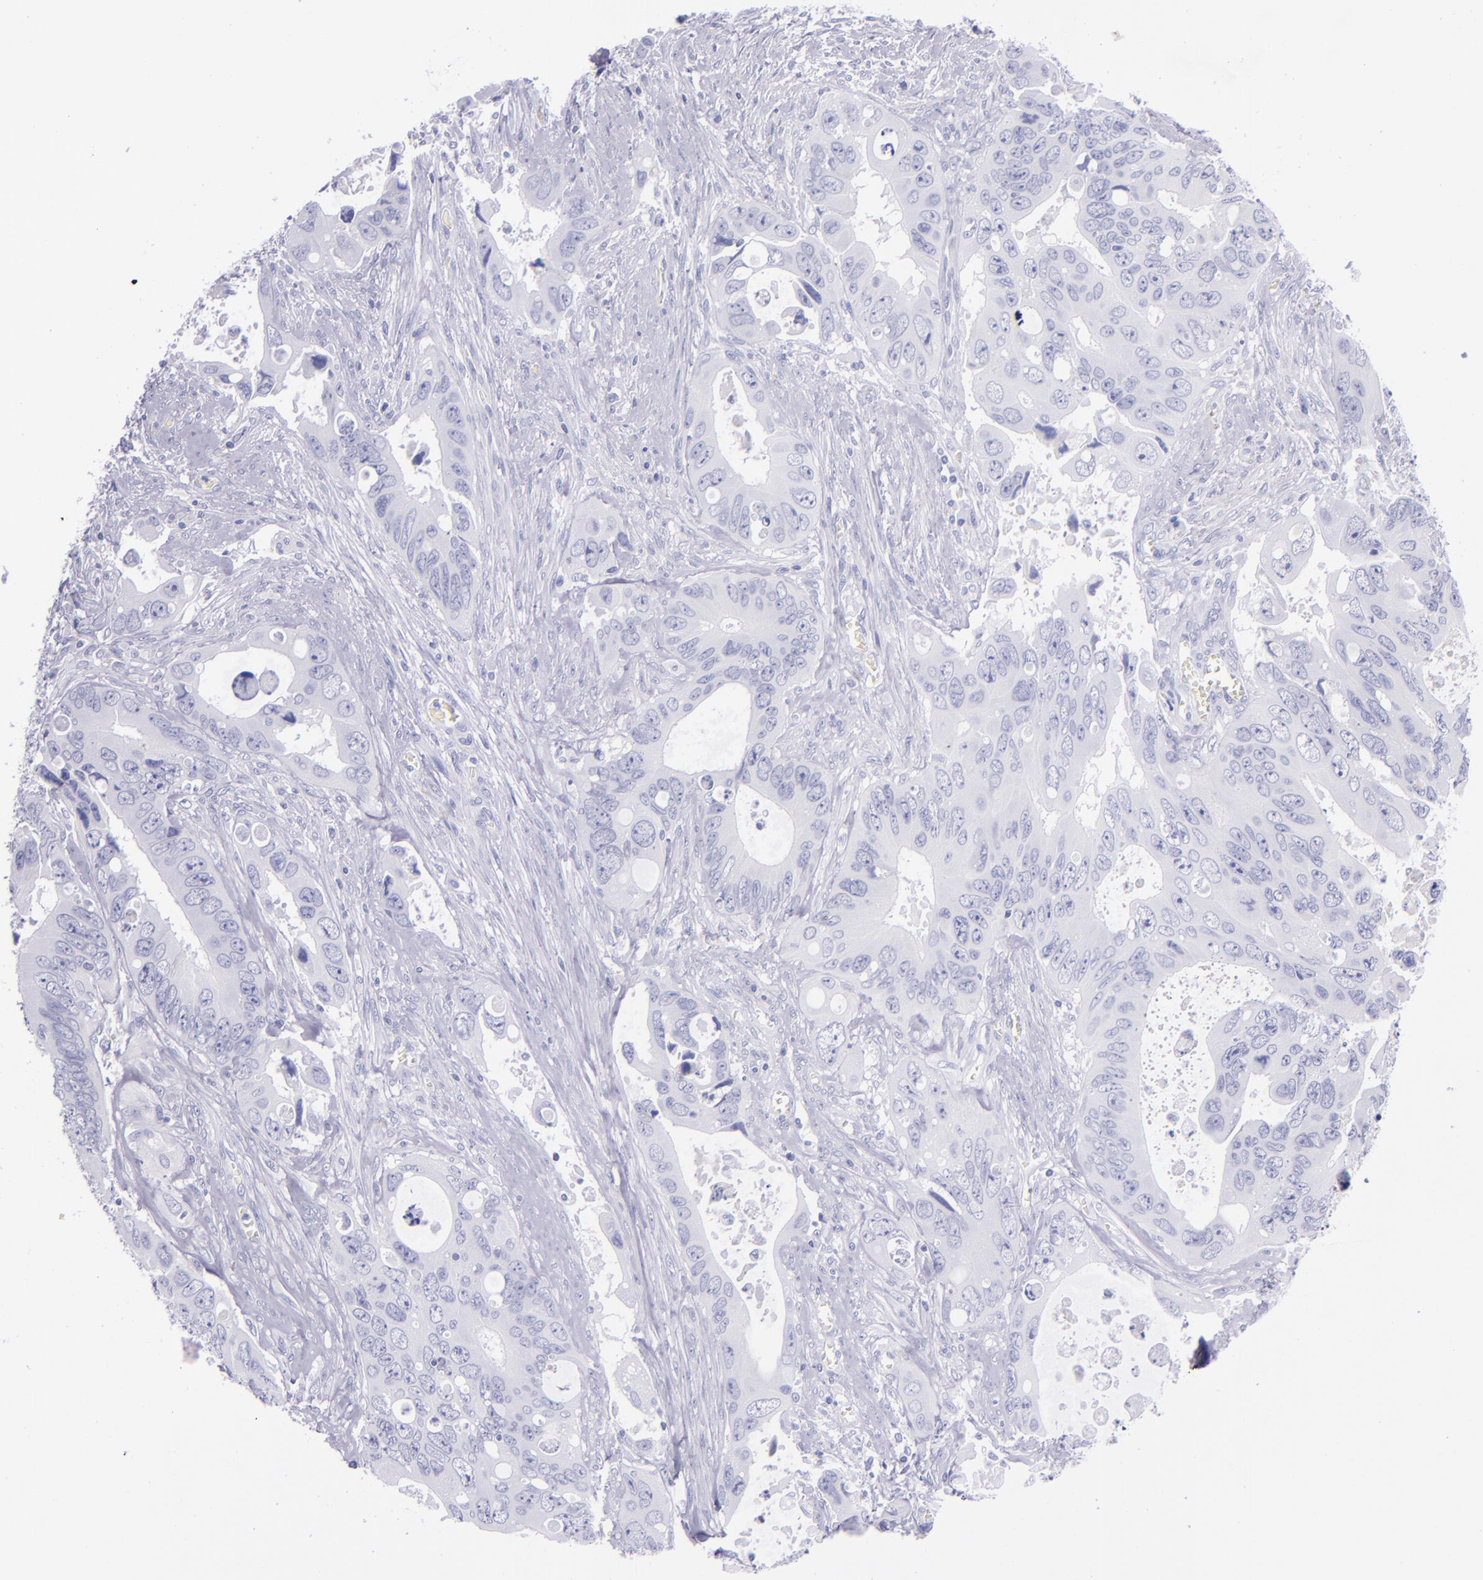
{"staining": {"intensity": "negative", "quantity": "none", "location": "none"}, "tissue": "colorectal cancer", "cell_type": "Tumor cells", "image_type": "cancer", "snomed": [{"axis": "morphology", "description": "Adenocarcinoma, NOS"}, {"axis": "topography", "description": "Rectum"}], "caption": "Immunohistochemistry (IHC) image of neoplastic tissue: human adenocarcinoma (colorectal) stained with DAB exhibits no significant protein staining in tumor cells.", "gene": "LAG3", "patient": {"sex": "male", "age": 70}}